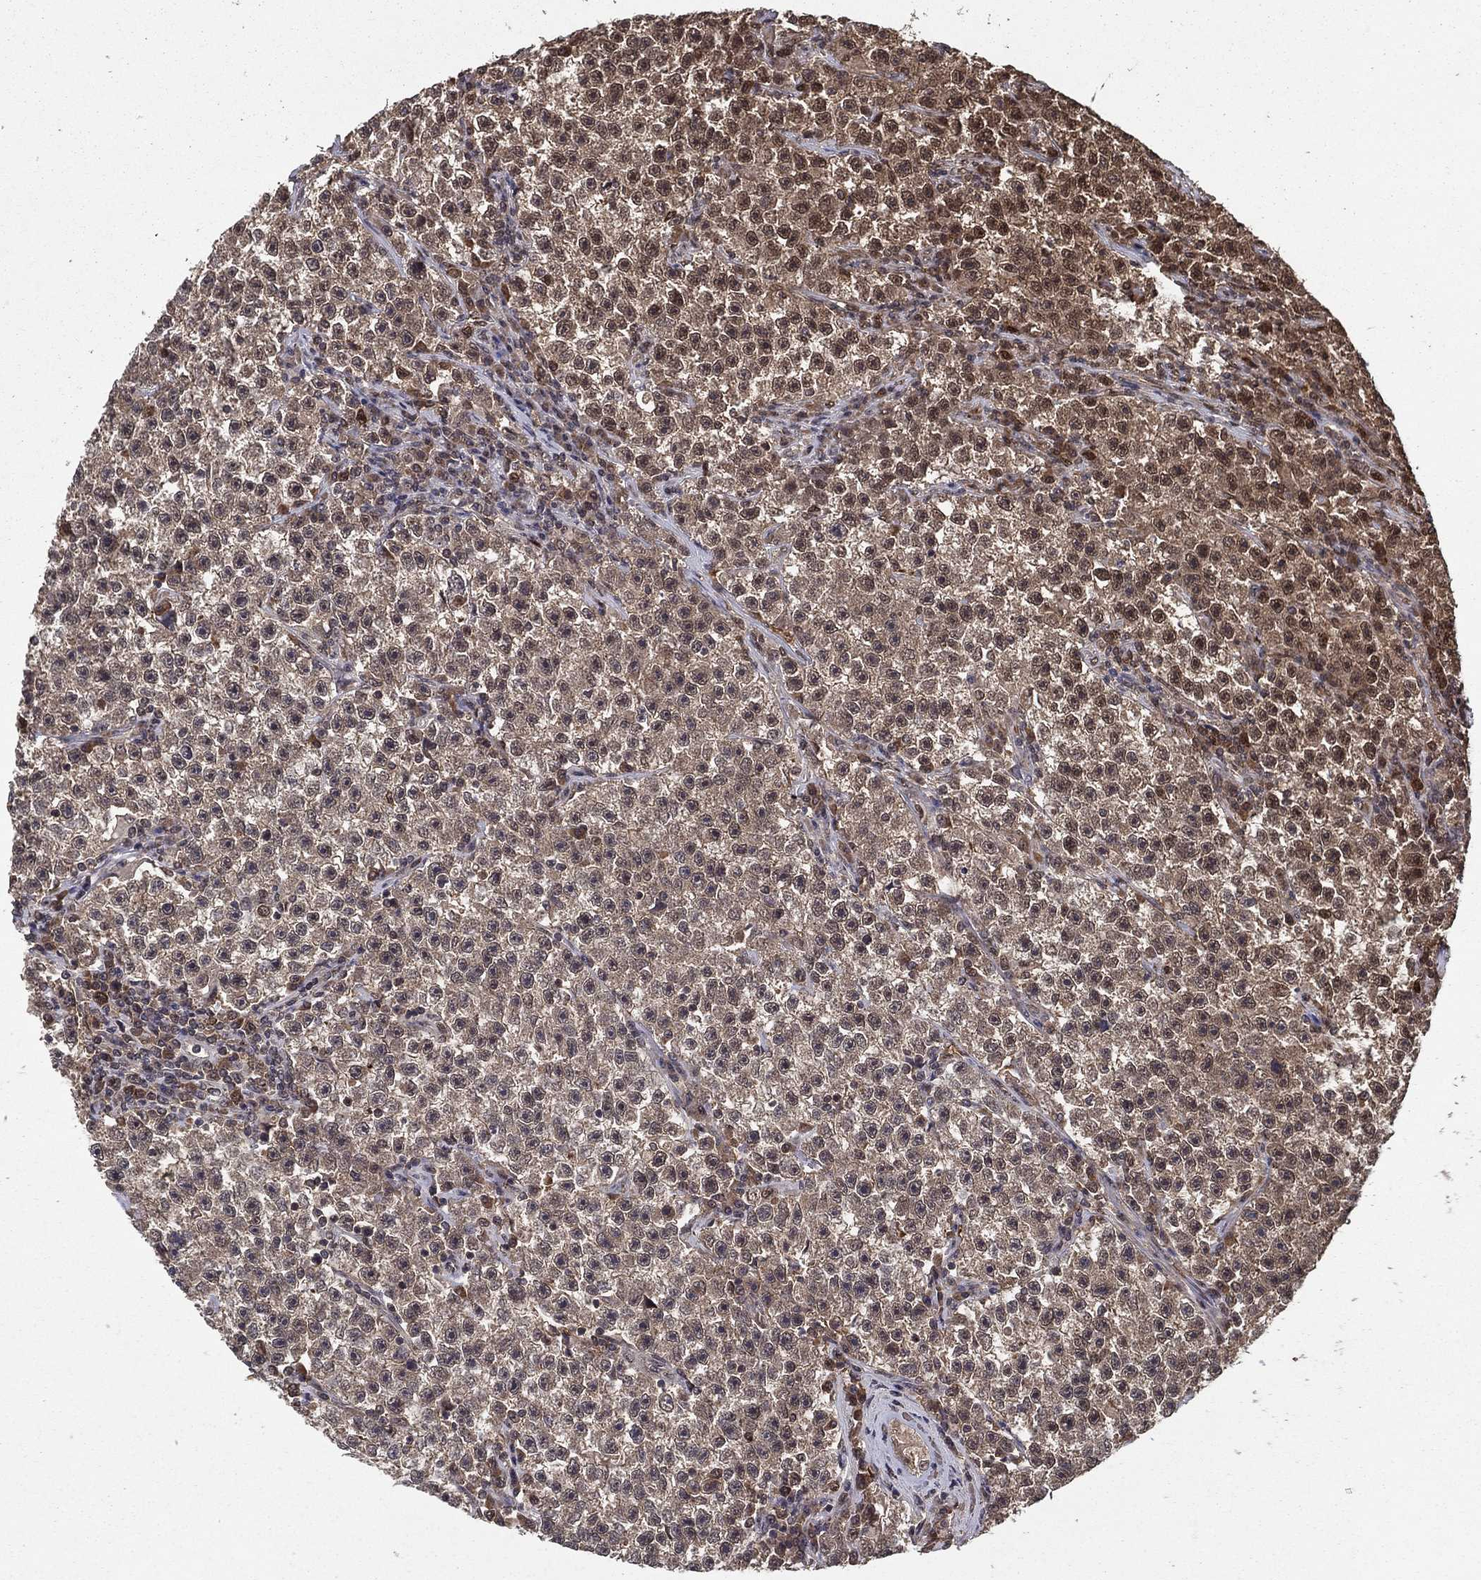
{"staining": {"intensity": "moderate", "quantity": ">75%", "location": "cytoplasmic/membranous,nuclear"}, "tissue": "testis cancer", "cell_type": "Tumor cells", "image_type": "cancer", "snomed": [{"axis": "morphology", "description": "Seminoma, NOS"}, {"axis": "topography", "description": "Testis"}], "caption": "Testis cancer was stained to show a protein in brown. There is medium levels of moderate cytoplasmic/membranous and nuclear expression in approximately >75% of tumor cells. The staining is performed using DAB (3,3'-diaminobenzidine) brown chromogen to label protein expression. The nuclei are counter-stained blue using hematoxylin.", "gene": "CARM1", "patient": {"sex": "male", "age": 22}}